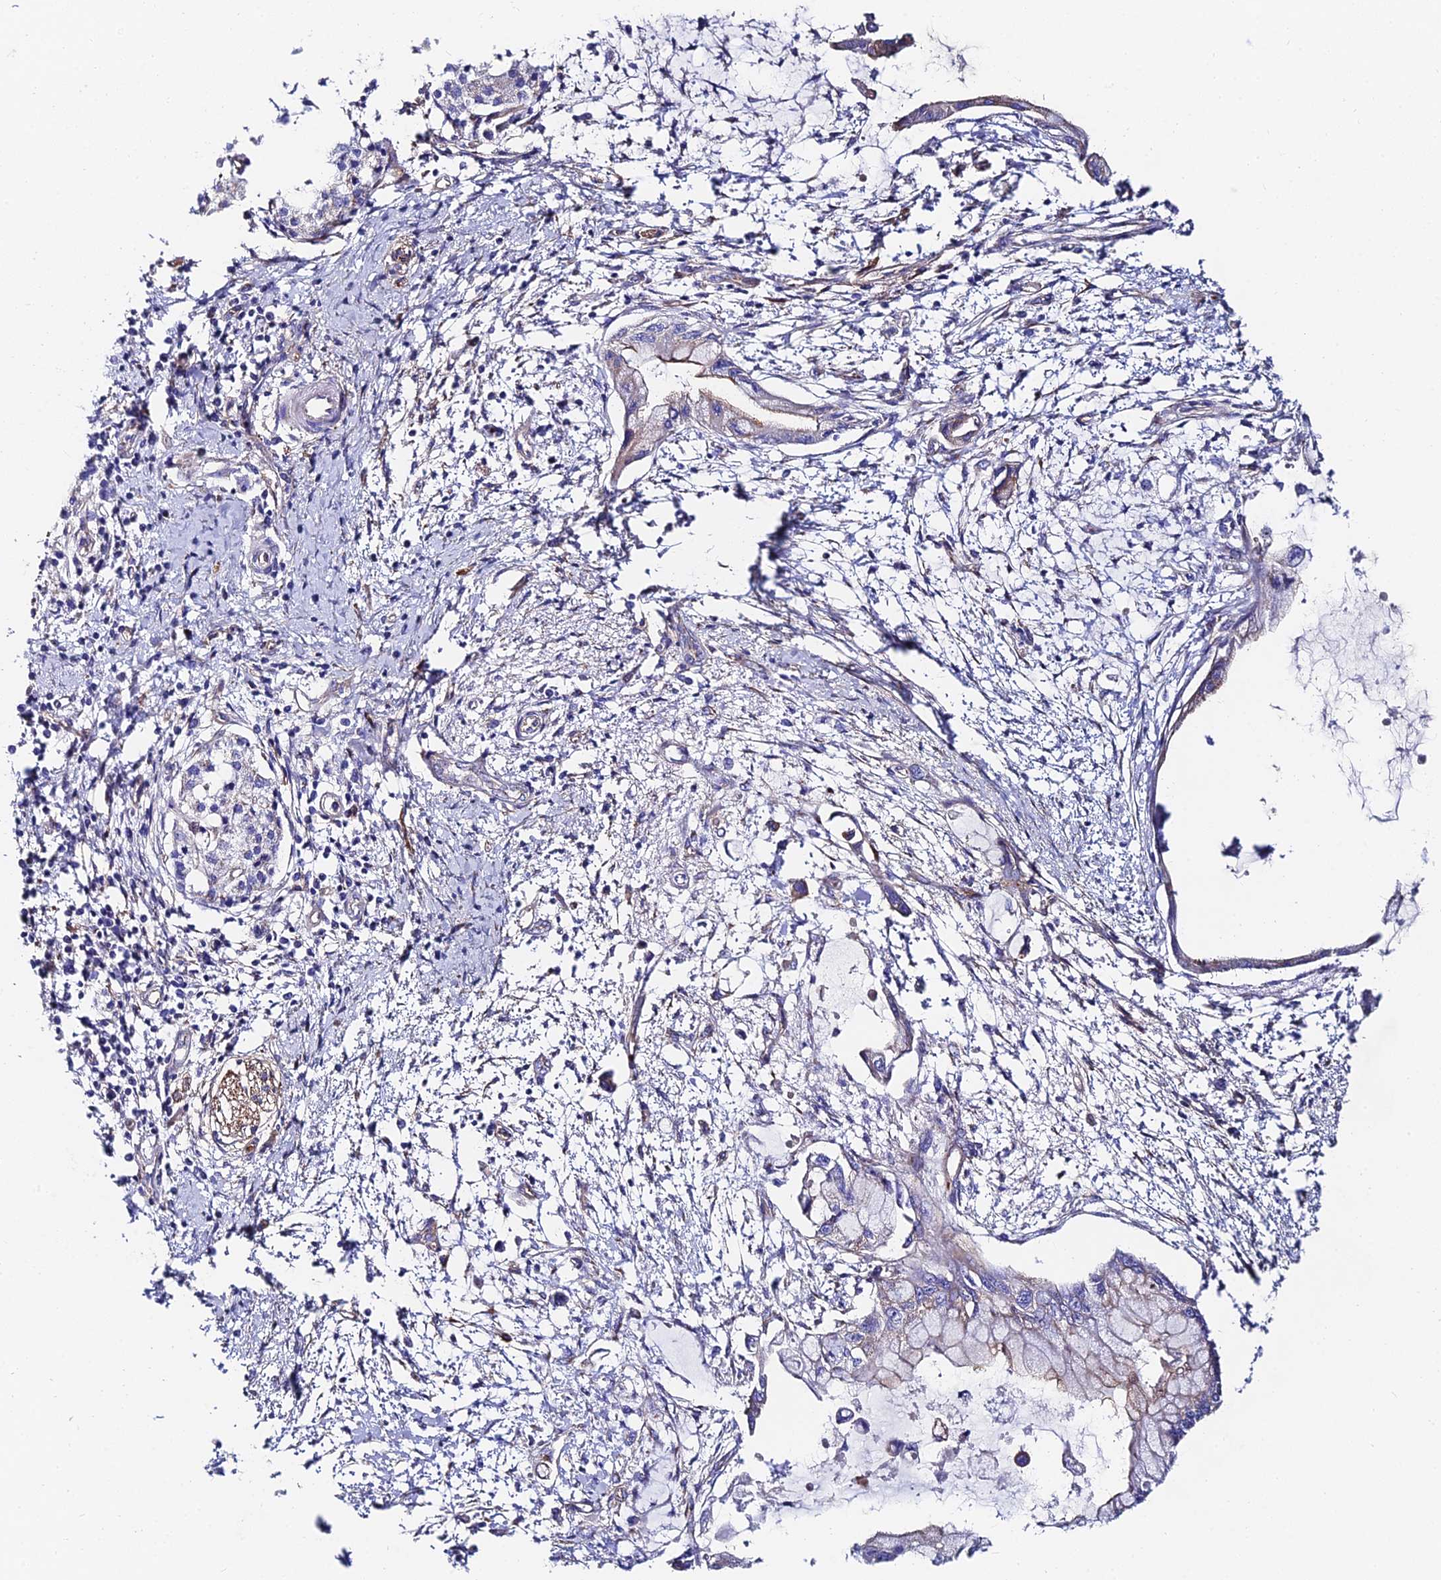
{"staining": {"intensity": "negative", "quantity": "none", "location": "none"}, "tissue": "pancreatic cancer", "cell_type": "Tumor cells", "image_type": "cancer", "snomed": [{"axis": "morphology", "description": "Adenocarcinoma, NOS"}, {"axis": "topography", "description": "Pancreas"}], "caption": "Protein analysis of pancreatic cancer shows no significant staining in tumor cells.", "gene": "ADGRF3", "patient": {"sex": "male", "age": 48}}